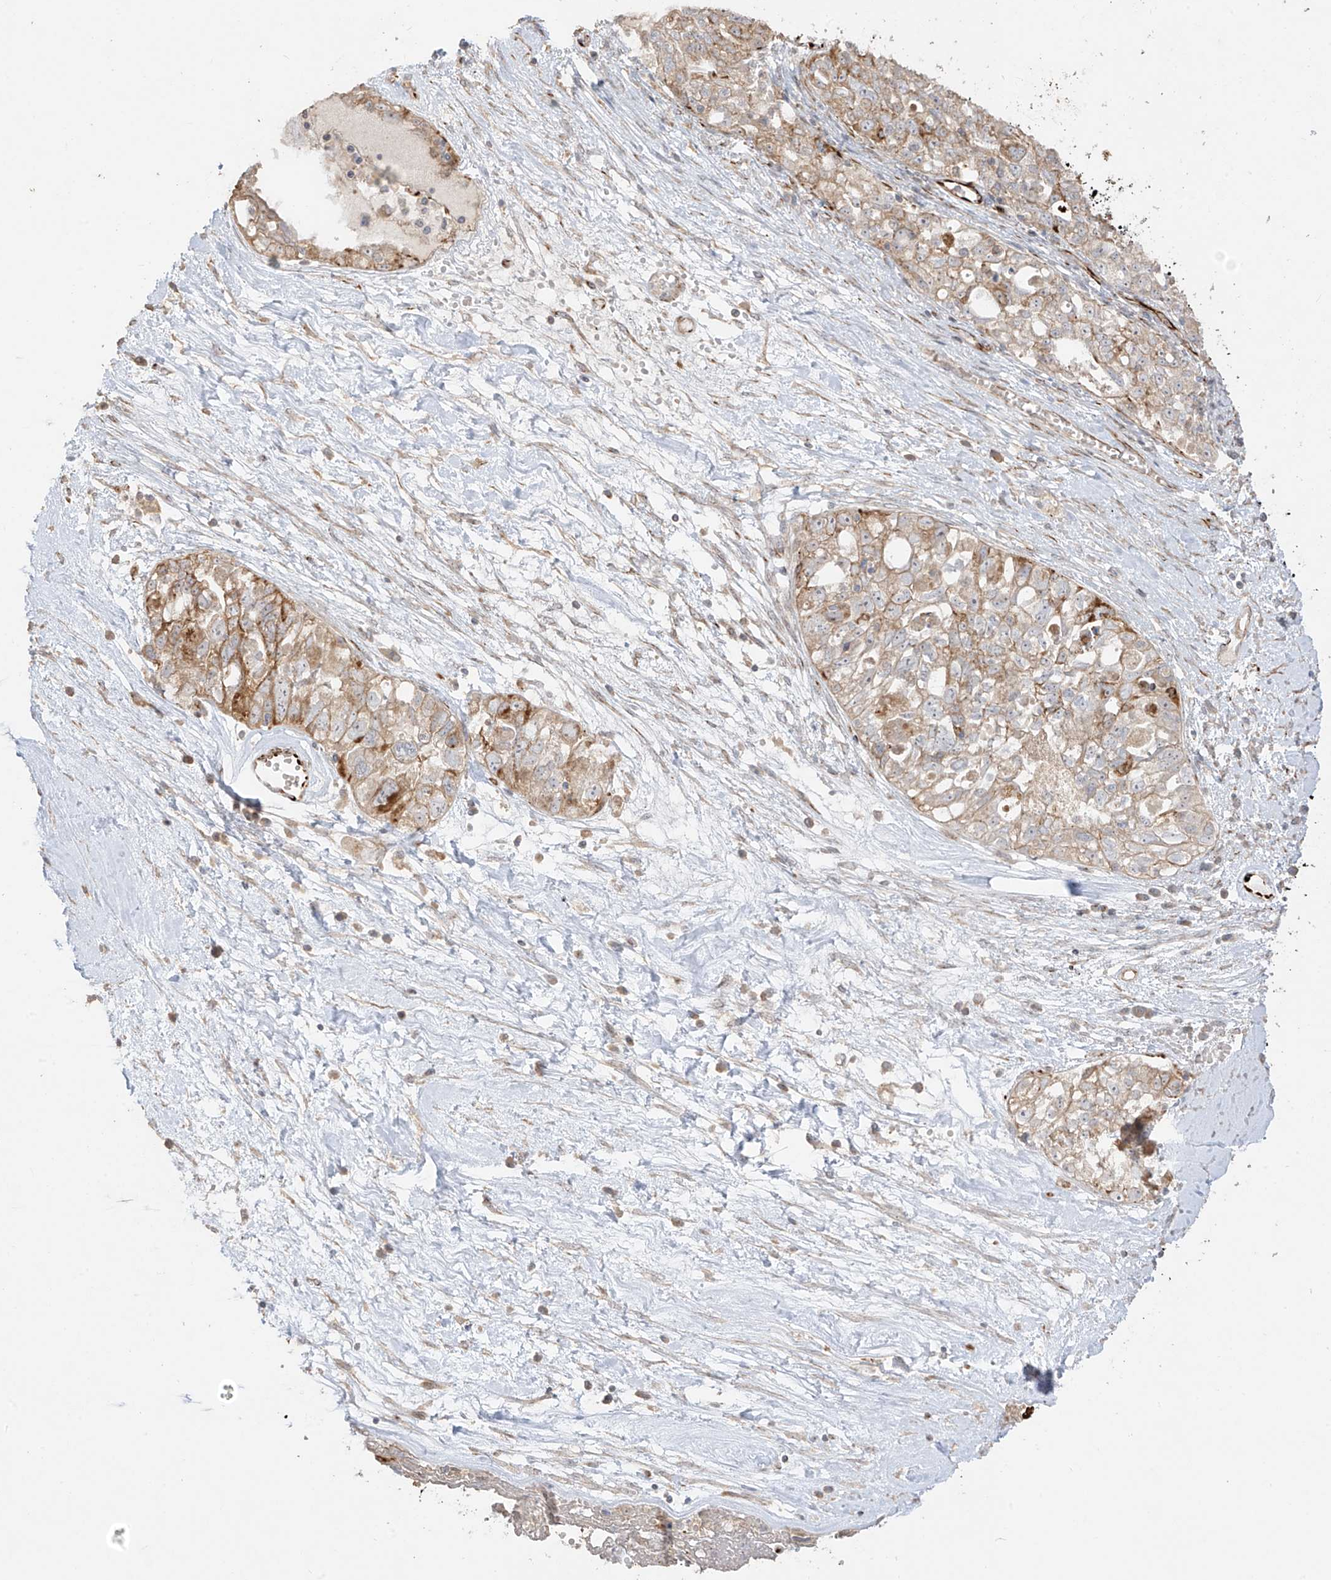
{"staining": {"intensity": "moderate", "quantity": "25%-75%", "location": "cytoplasmic/membranous"}, "tissue": "ovarian cancer", "cell_type": "Tumor cells", "image_type": "cancer", "snomed": [{"axis": "morphology", "description": "Carcinoma, NOS"}, {"axis": "morphology", "description": "Cystadenocarcinoma, serous, NOS"}, {"axis": "topography", "description": "Ovary"}], "caption": "Protein expression analysis of carcinoma (ovarian) demonstrates moderate cytoplasmic/membranous expression in about 25%-75% of tumor cells.", "gene": "DCDC2", "patient": {"sex": "female", "age": 69}}